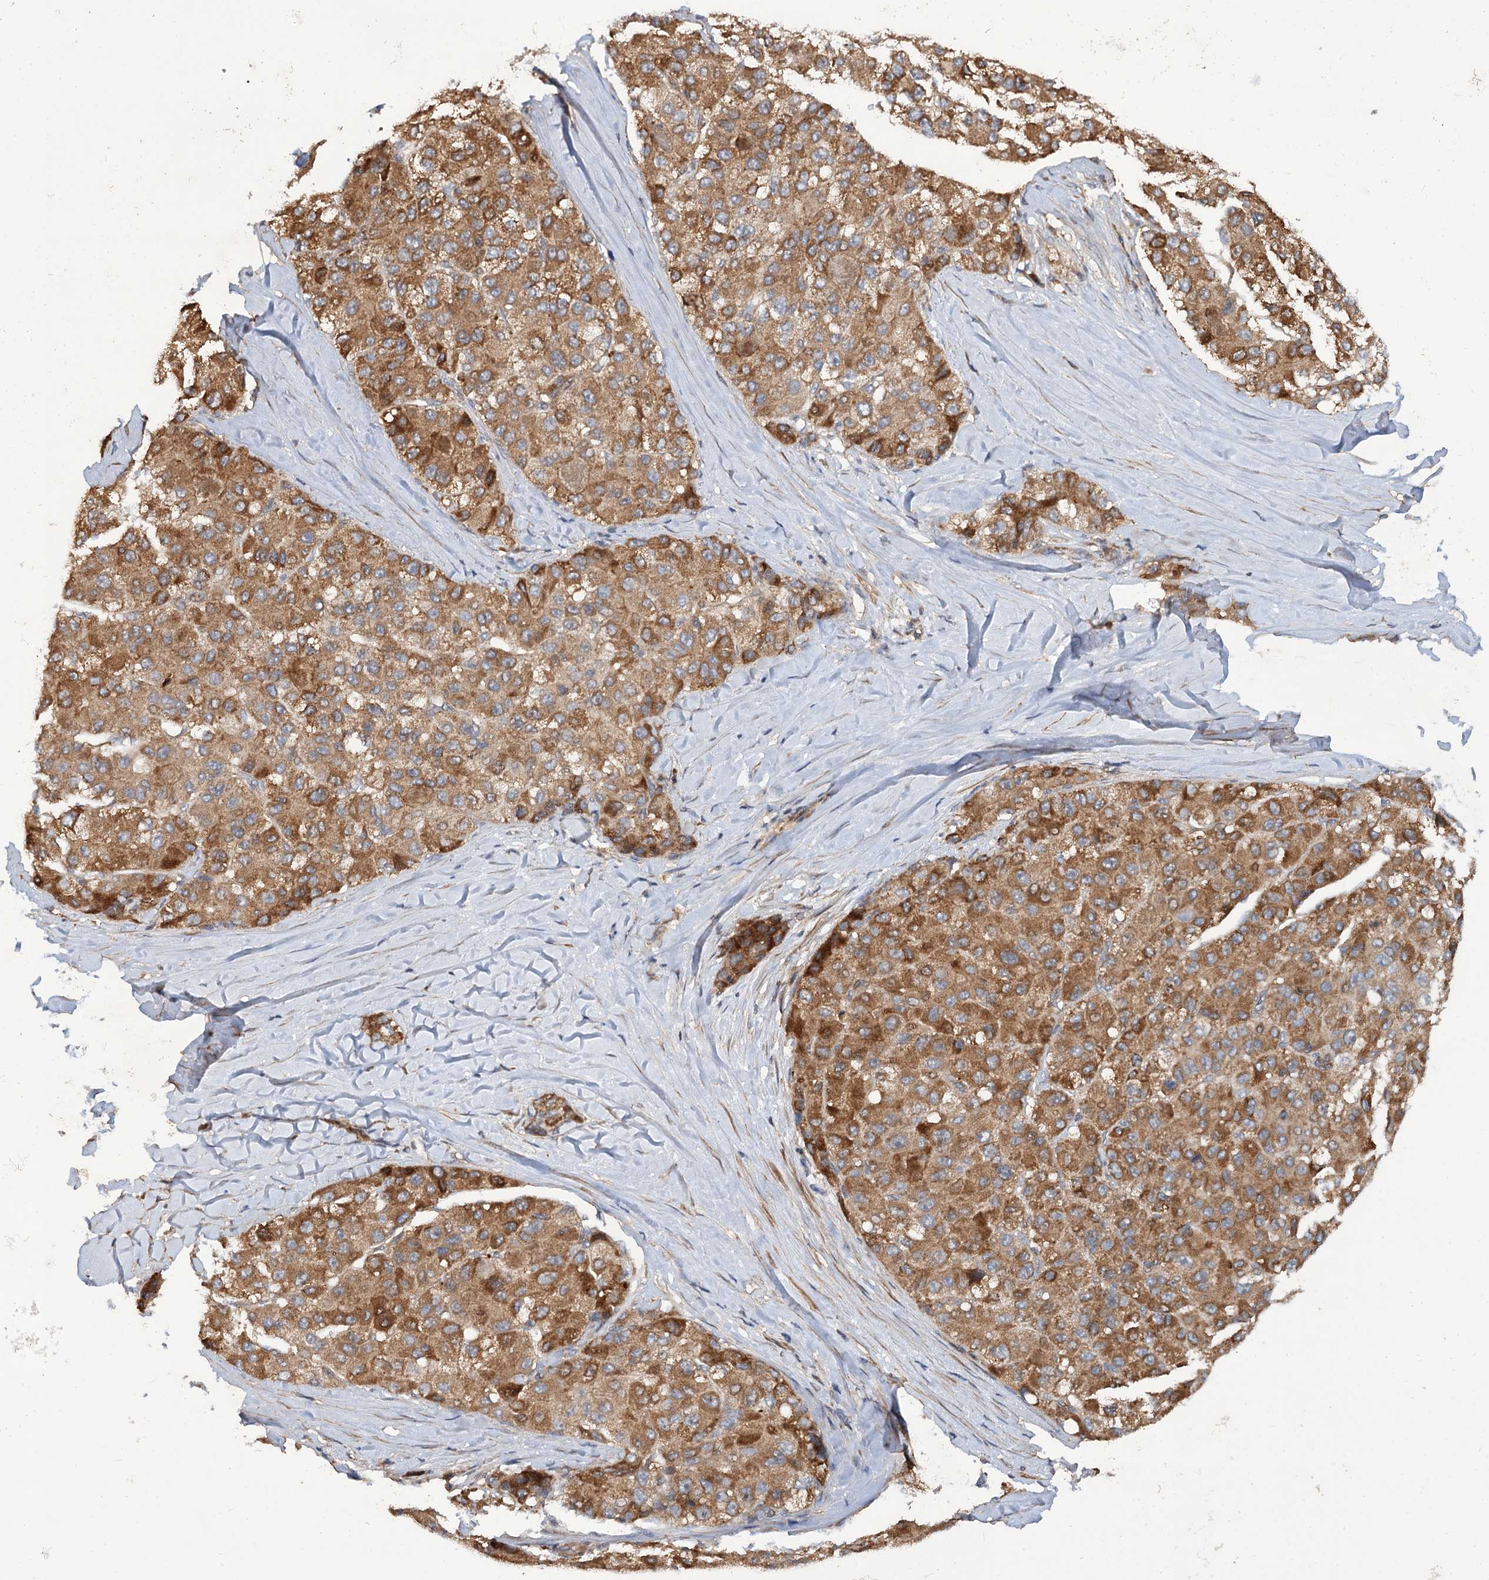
{"staining": {"intensity": "moderate", "quantity": ">75%", "location": "cytoplasmic/membranous"}, "tissue": "liver cancer", "cell_type": "Tumor cells", "image_type": "cancer", "snomed": [{"axis": "morphology", "description": "Carcinoma, Hepatocellular, NOS"}, {"axis": "topography", "description": "Liver"}], "caption": "Liver cancer stained with a brown dye shows moderate cytoplasmic/membranous positive staining in approximately >75% of tumor cells.", "gene": "FBXW8", "patient": {"sex": "male", "age": 80}}